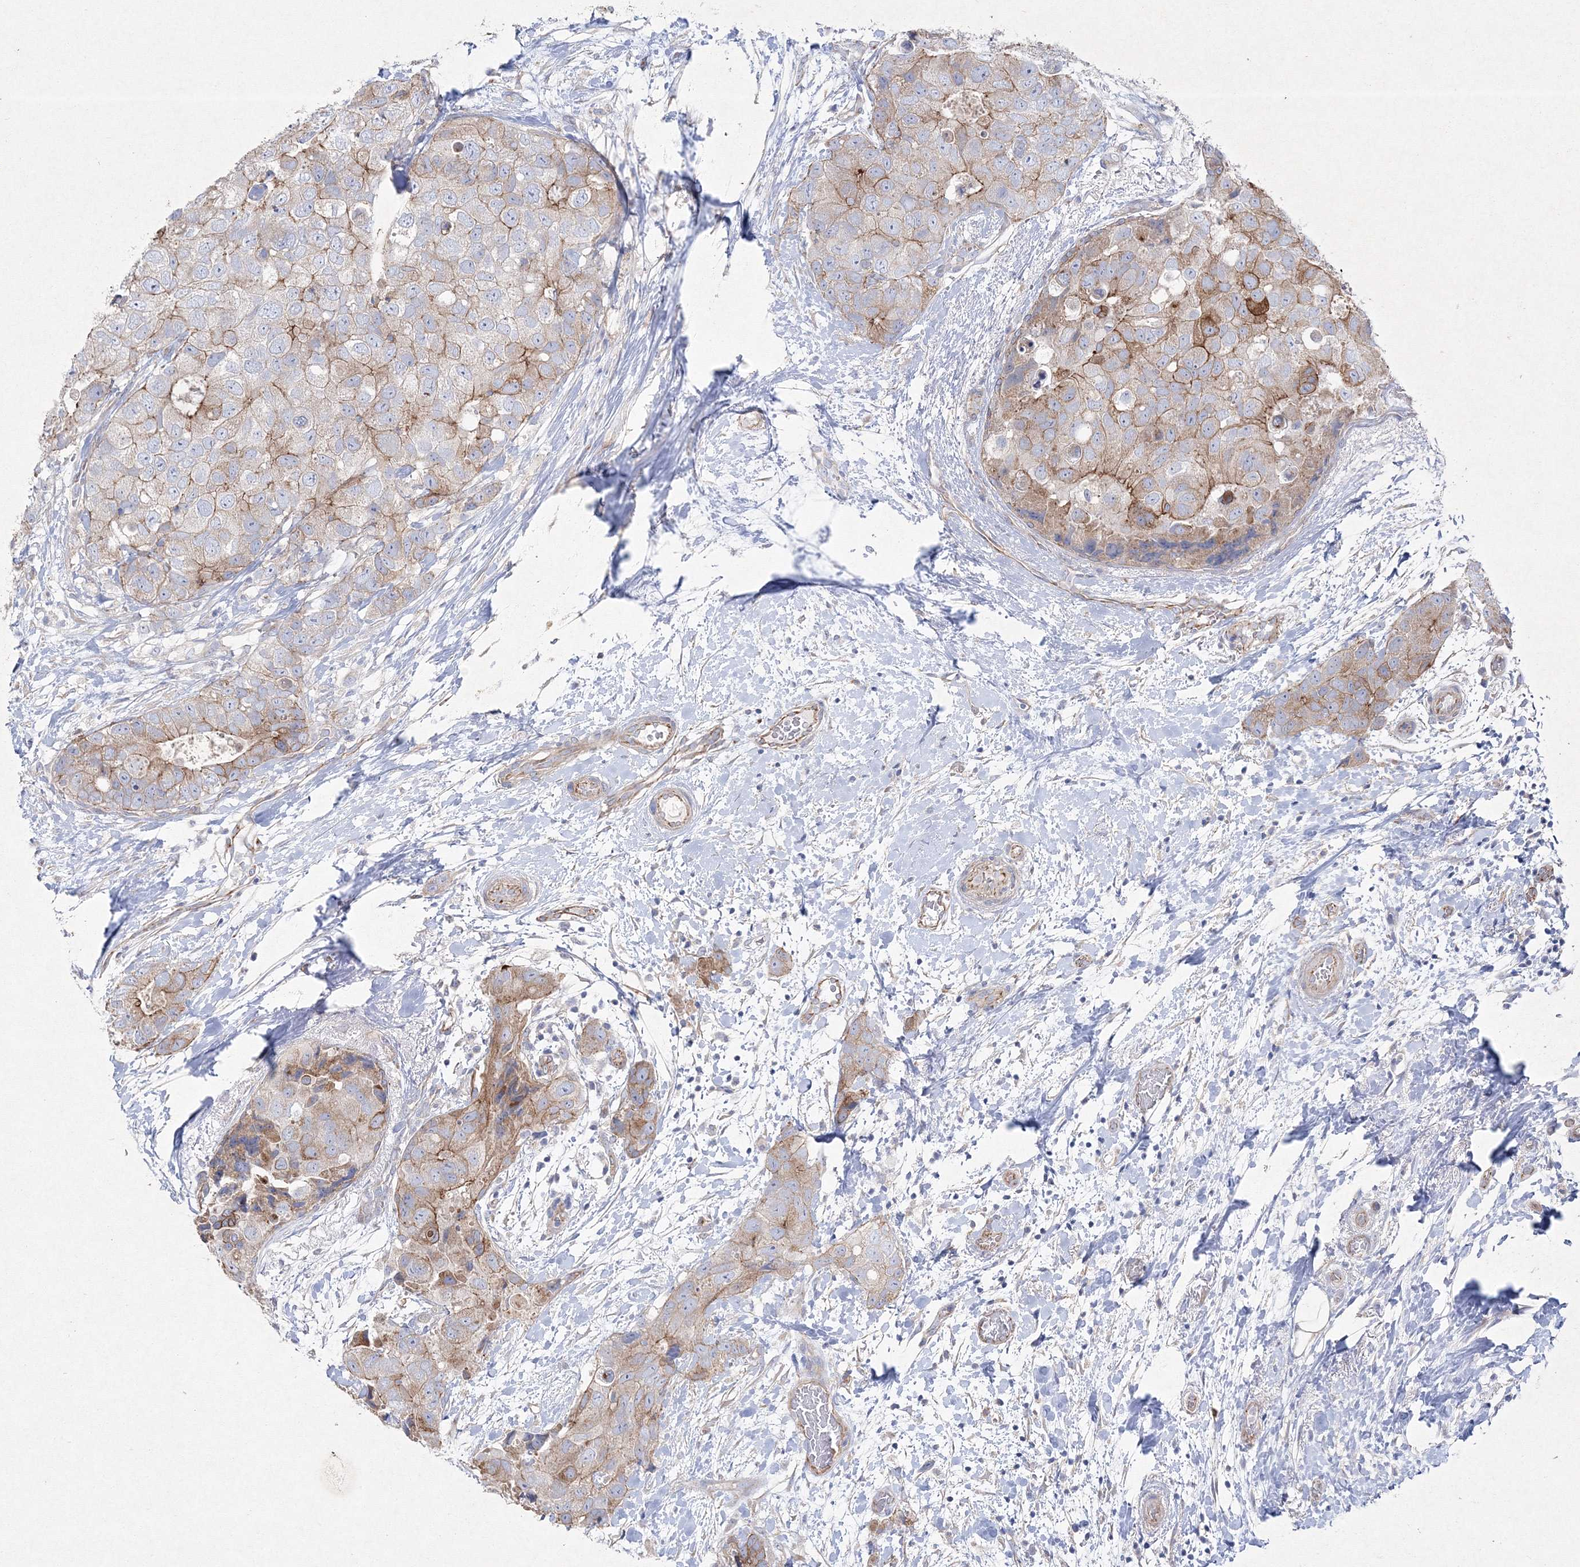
{"staining": {"intensity": "moderate", "quantity": "25%-75%", "location": "cytoplasmic/membranous"}, "tissue": "breast cancer", "cell_type": "Tumor cells", "image_type": "cancer", "snomed": [{"axis": "morphology", "description": "Duct carcinoma"}, {"axis": "topography", "description": "Breast"}], "caption": "Breast cancer stained for a protein reveals moderate cytoplasmic/membranous positivity in tumor cells.", "gene": "NAA40", "patient": {"sex": "female", "age": 62}}